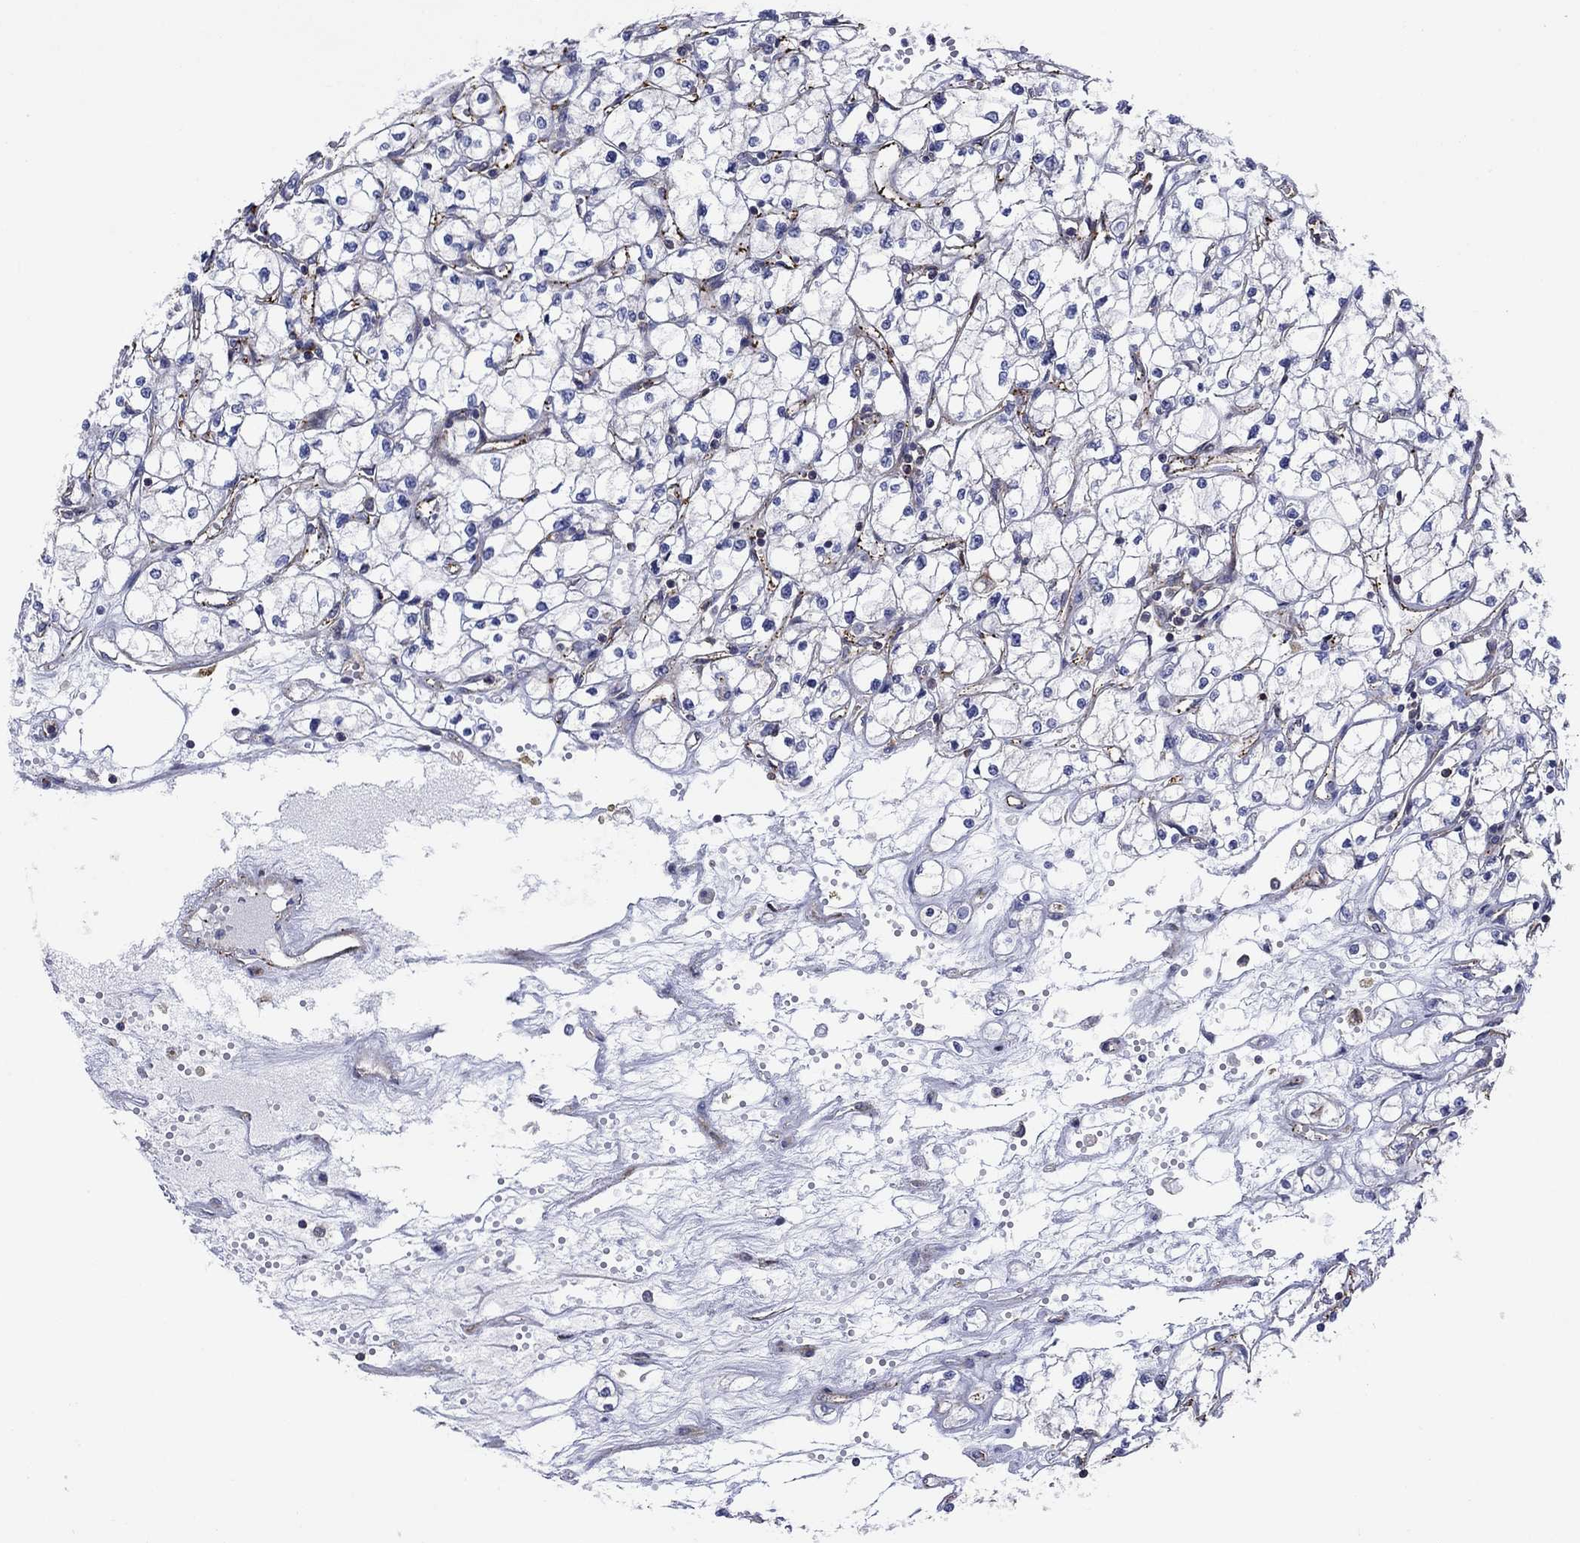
{"staining": {"intensity": "negative", "quantity": "none", "location": "none"}, "tissue": "renal cancer", "cell_type": "Tumor cells", "image_type": "cancer", "snomed": [{"axis": "morphology", "description": "Adenocarcinoma, NOS"}, {"axis": "topography", "description": "Kidney"}], "caption": "Adenocarcinoma (renal) stained for a protein using immunohistochemistry shows no staining tumor cells.", "gene": "PAG1", "patient": {"sex": "male", "age": 67}}